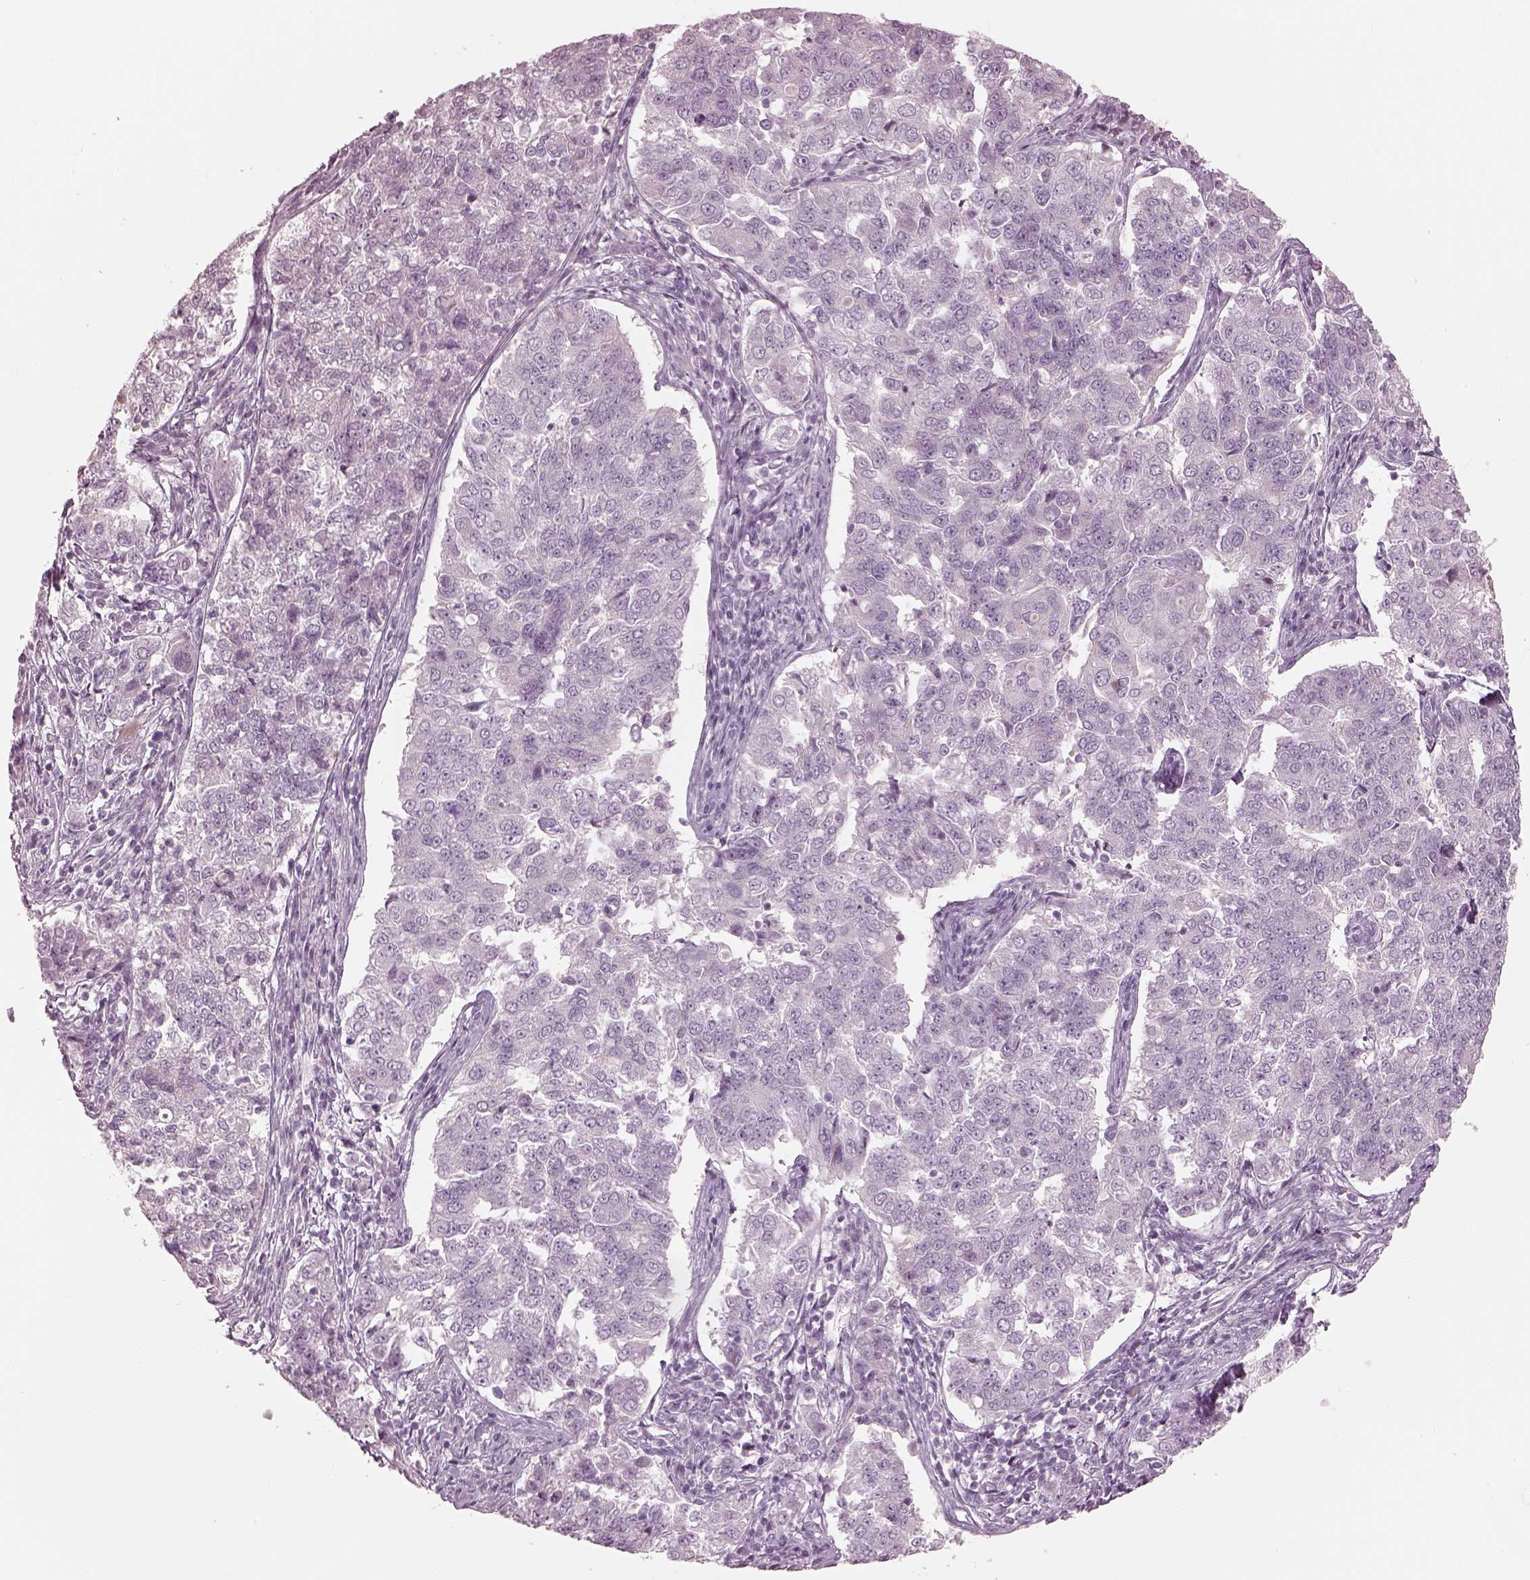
{"staining": {"intensity": "negative", "quantity": "none", "location": "none"}, "tissue": "endometrial cancer", "cell_type": "Tumor cells", "image_type": "cancer", "snomed": [{"axis": "morphology", "description": "Adenocarcinoma, NOS"}, {"axis": "topography", "description": "Endometrium"}], "caption": "IHC image of endometrial adenocarcinoma stained for a protein (brown), which displays no positivity in tumor cells. (Immunohistochemistry (ihc), brightfield microscopy, high magnification).", "gene": "RSPH9", "patient": {"sex": "female", "age": 43}}